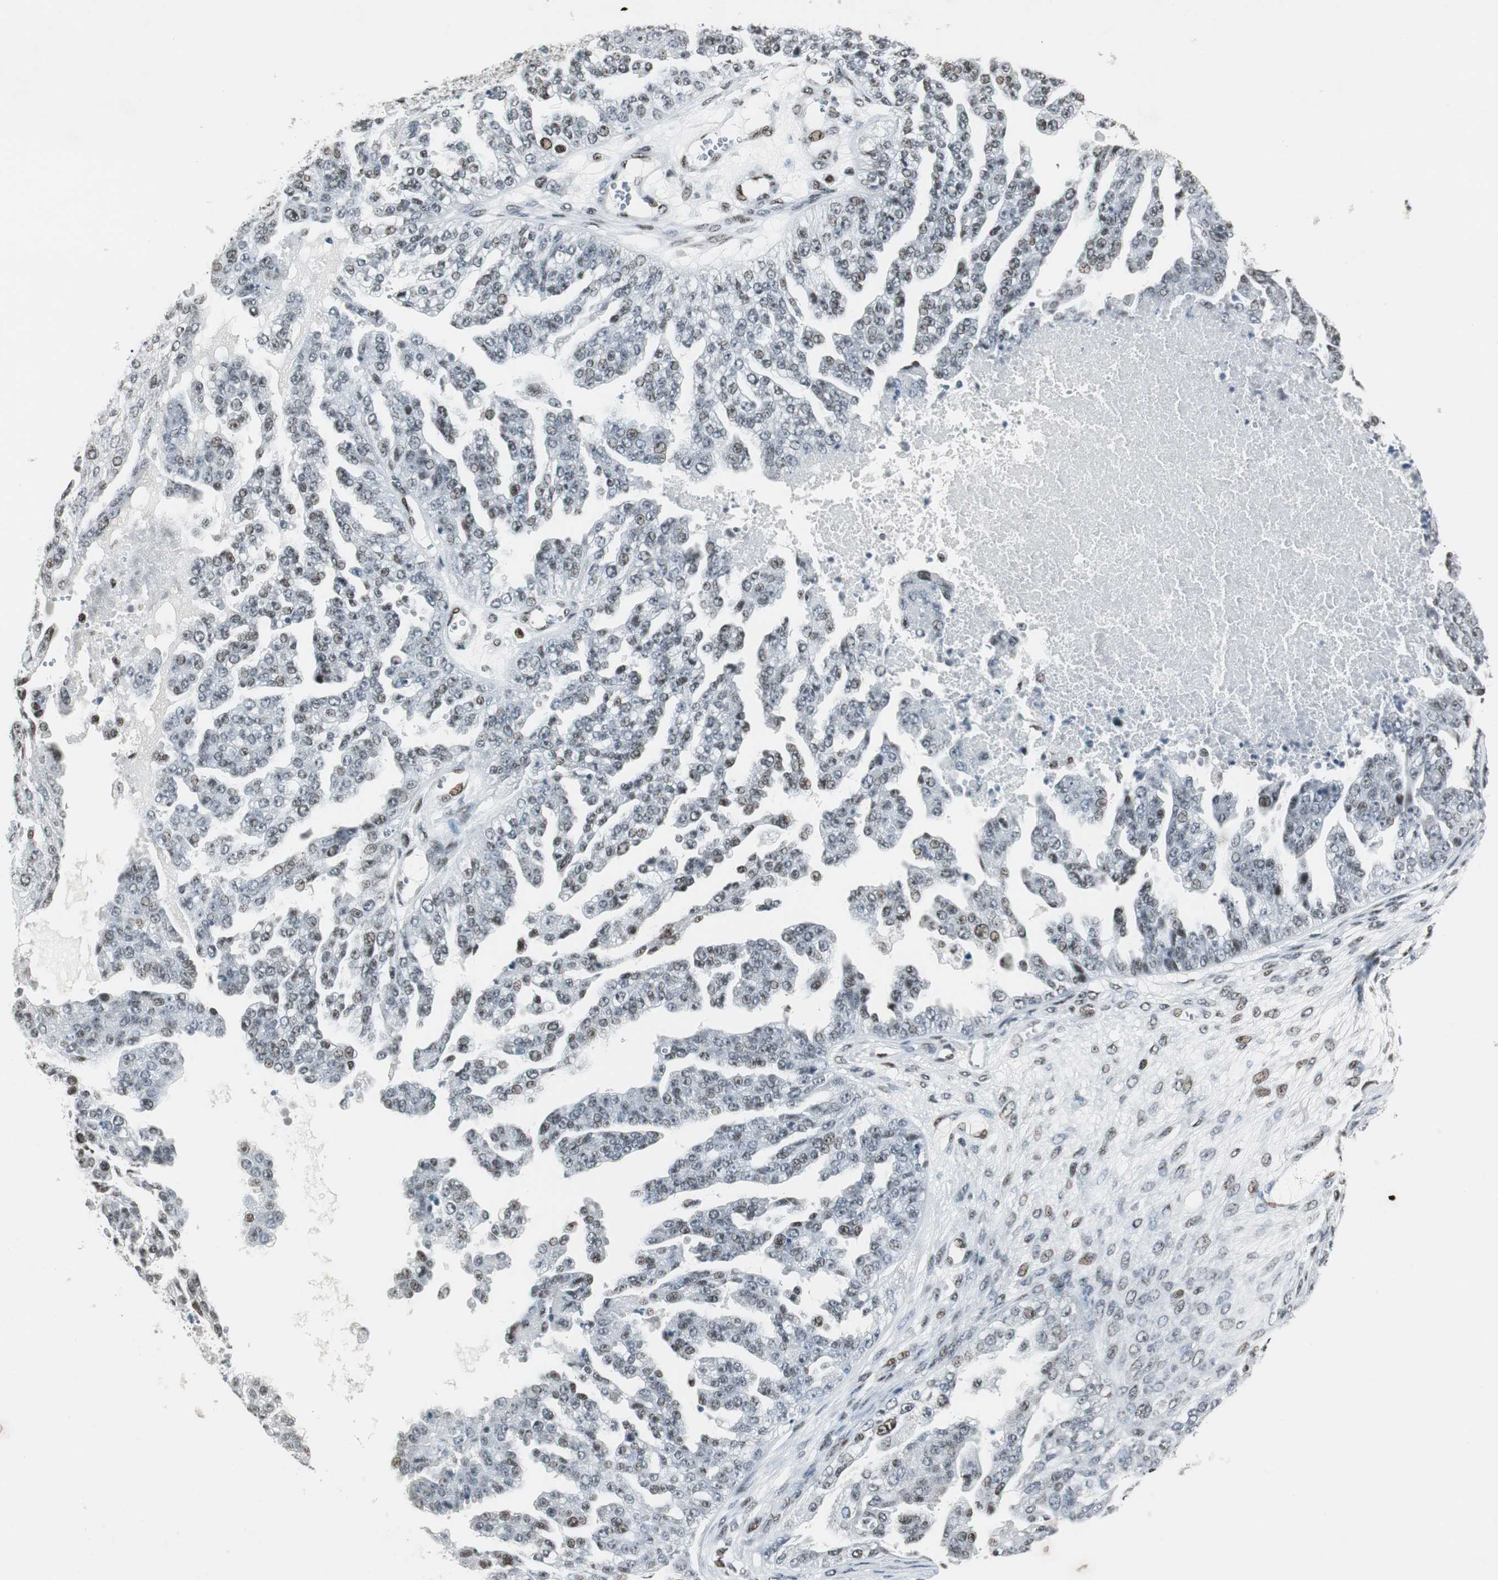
{"staining": {"intensity": "weak", "quantity": "25%-75%", "location": "nuclear"}, "tissue": "ovarian cancer", "cell_type": "Tumor cells", "image_type": "cancer", "snomed": [{"axis": "morphology", "description": "Carcinoma, NOS"}, {"axis": "topography", "description": "Soft tissue"}, {"axis": "topography", "description": "Ovary"}], "caption": "Immunohistochemistry staining of ovarian cancer, which reveals low levels of weak nuclear staining in approximately 25%-75% of tumor cells indicating weak nuclear protein positivity. The staining was performed using DAB (brown) for protein detection and nuclei were counterstained in hematoxylin (blue).", "gene": "RBBP4", "patient": {"sex": "female", "age": 54}}